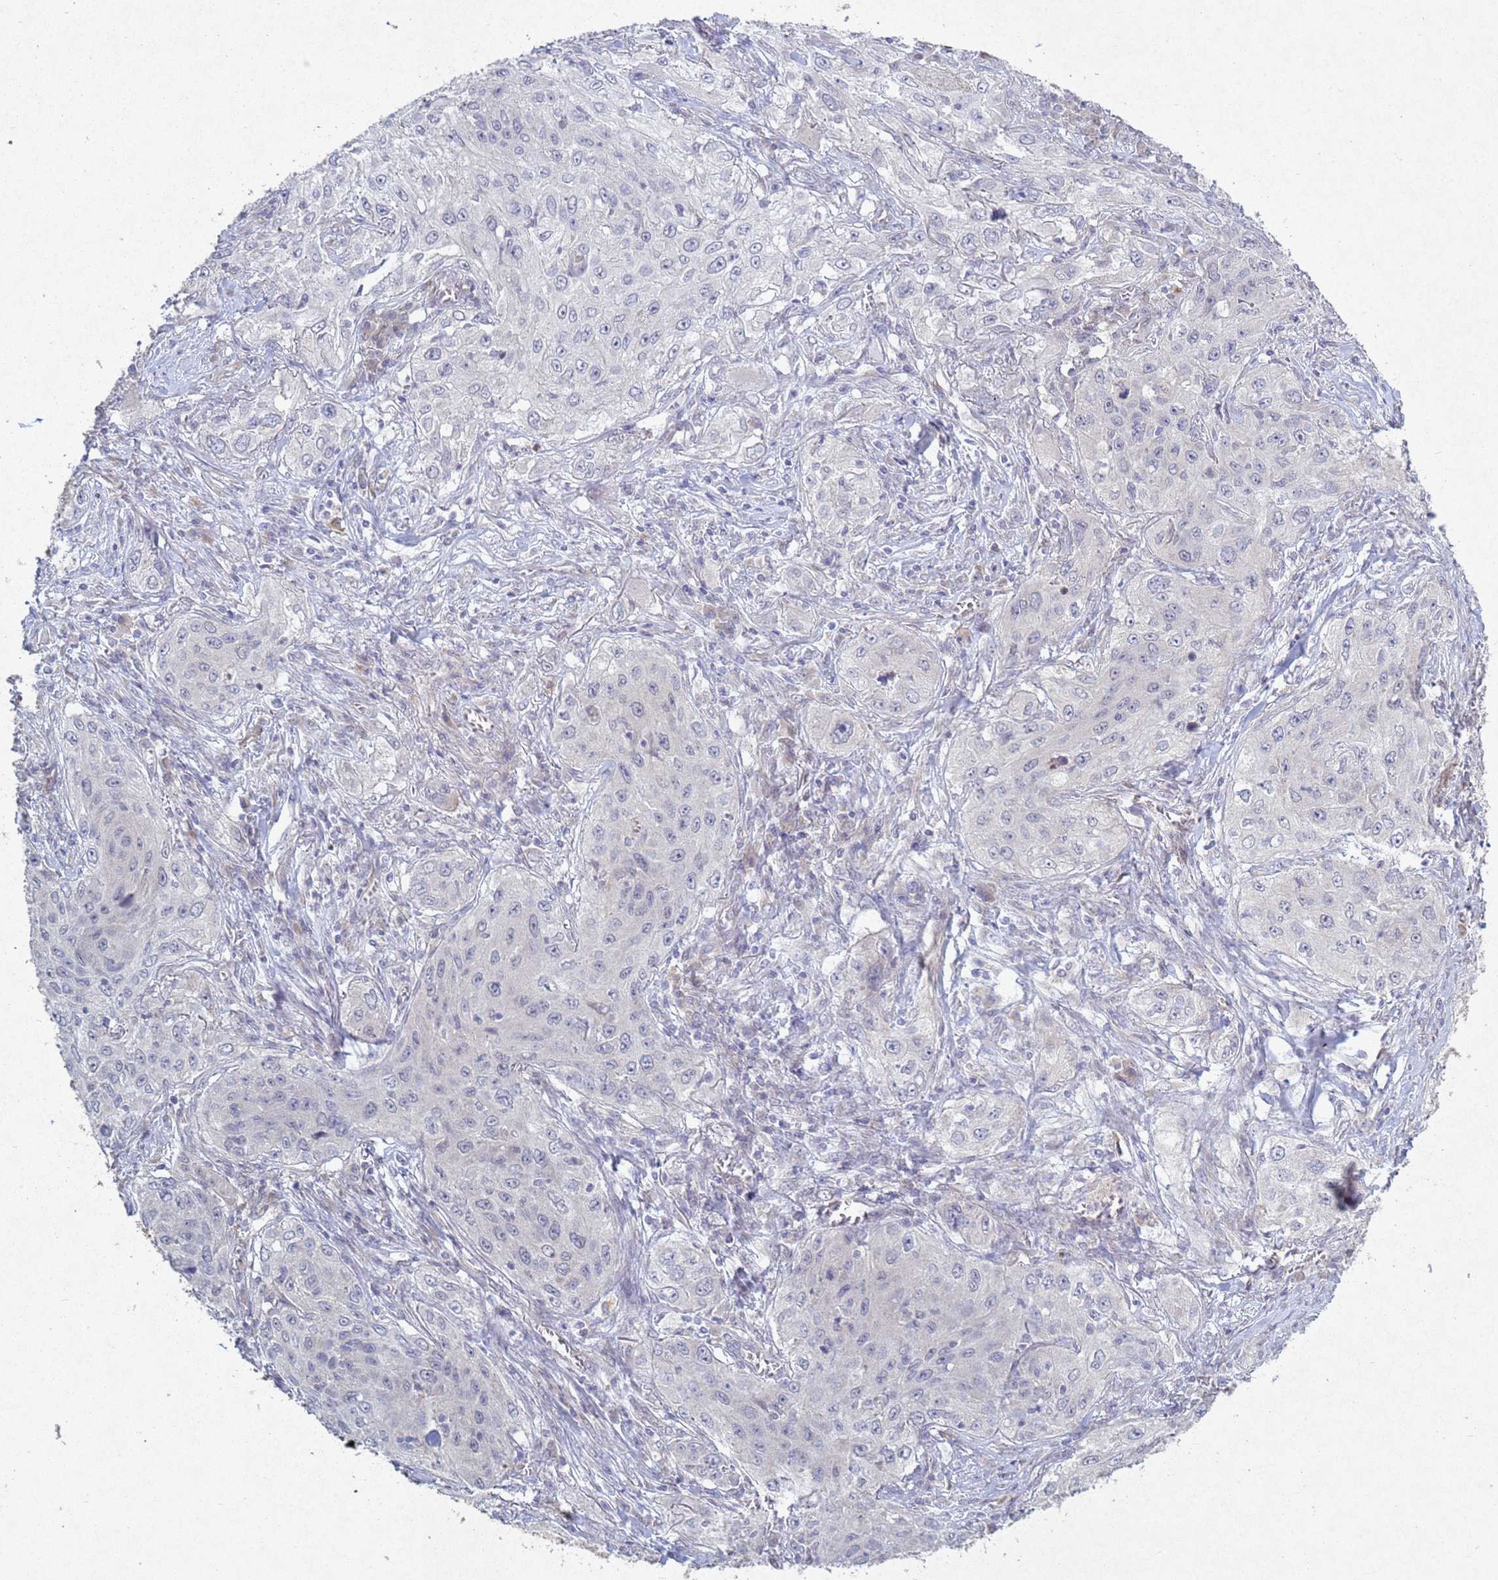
{"staining": {"intensity": "negative", "quantity": "none", "location": "none"}, "tissue": "lung cancer", "cell_type": "Tumor cells", "image_type": "cancer", "snomed": [{"axis": "morphology", "description": "Squamous cell carcinoma, NOS"}, {"axis": "topography", "description": "Lung"}], "caption": "This is an IHC photomicrograph of human lung squamous cell carcinoma. There is no staining in tumor cells.", "gene": "TNPO2", "patient": {"sex": "female", "age": 69}}